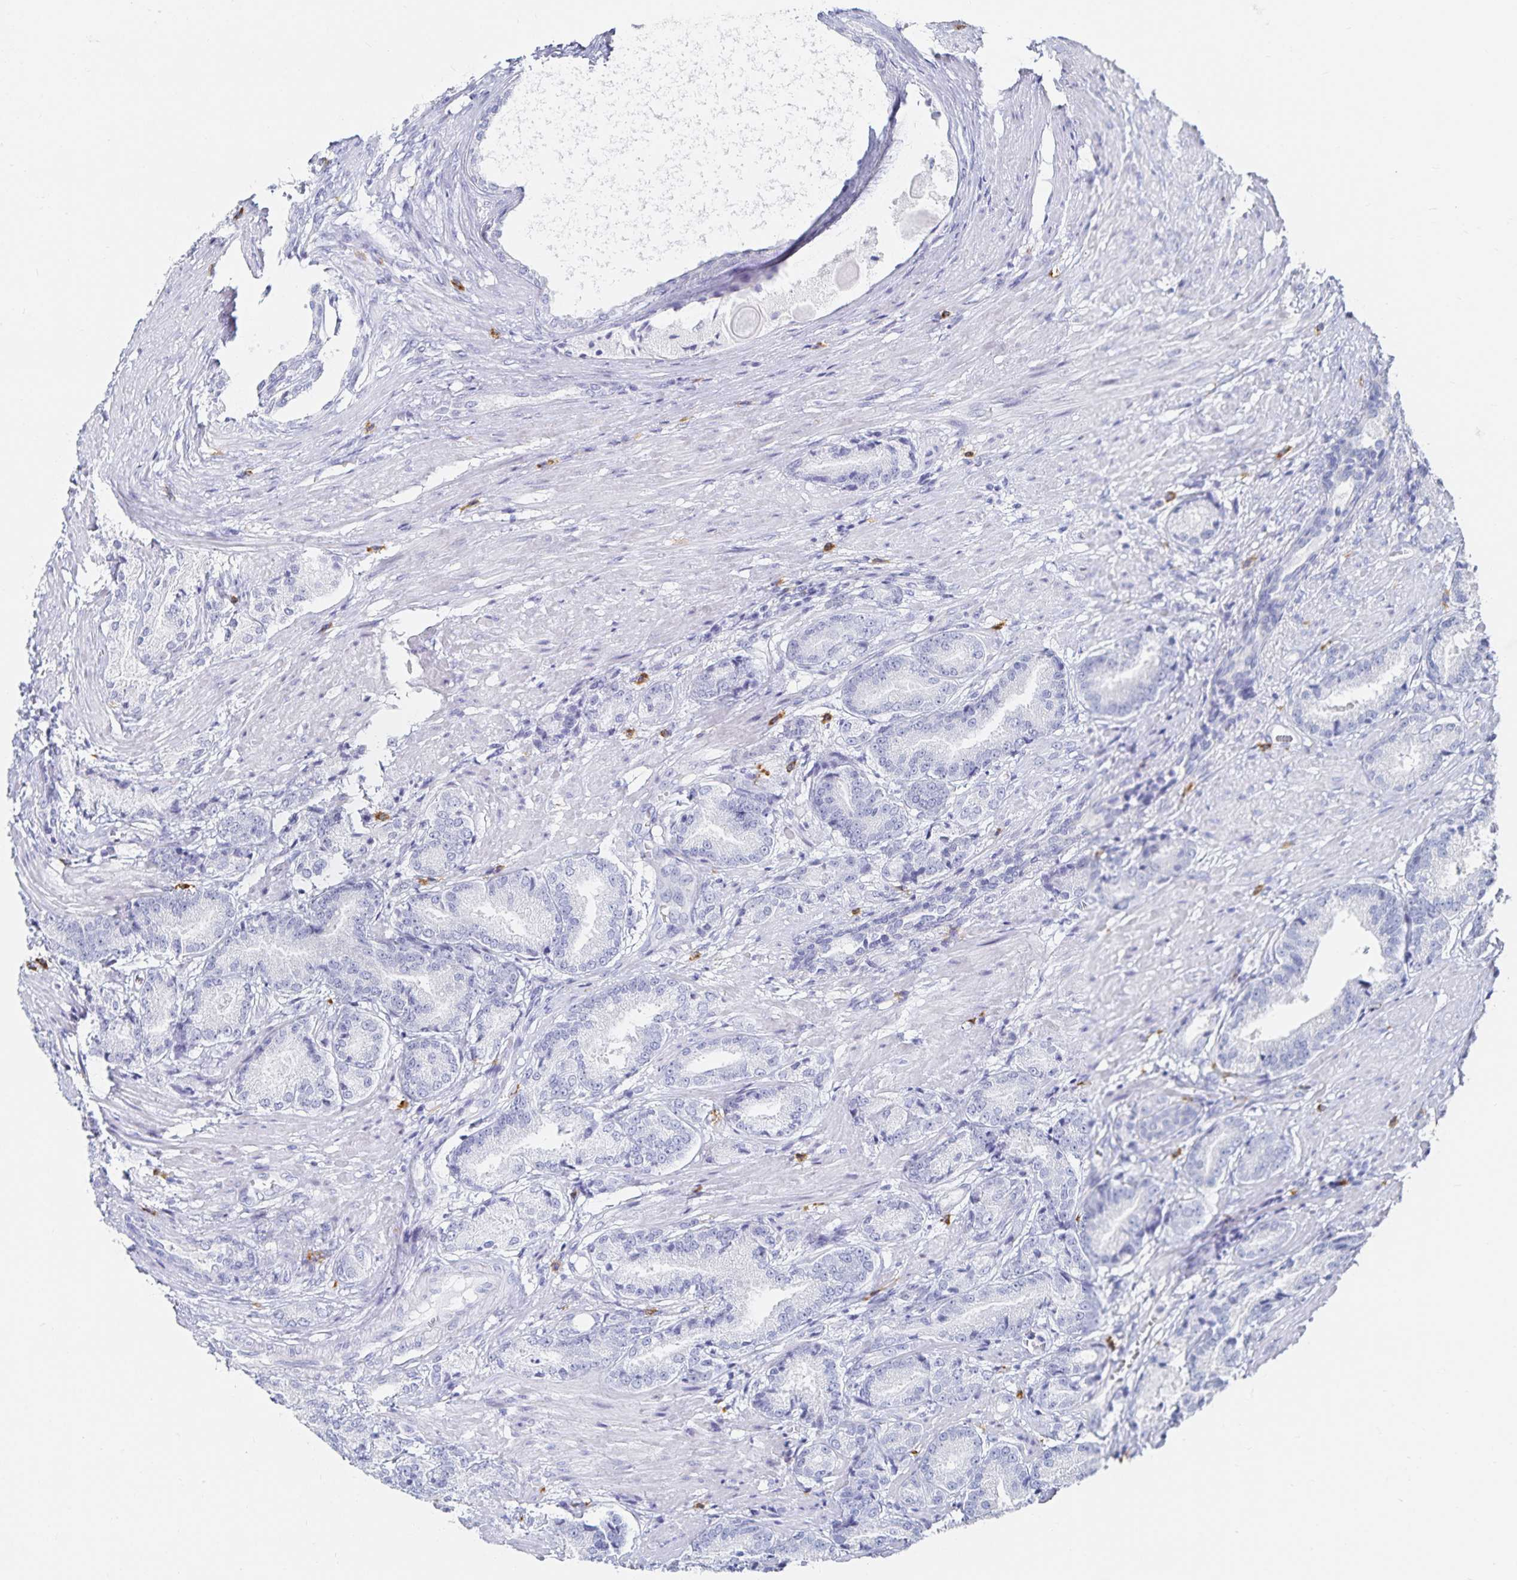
{"staining": {"intensity": "negative", "quantity": "none", "location": "none"}, "tissue": "prostate cancer", "cell_type": "Tumor cells", "image_type": "cancer", "snomed": [{"axis": "morphology", "description": "Adenocarcinoma, High grade"}, {"axis": "topography", "description": "Prostate and seminal vesicle, NOS"}], "caption": "Tumor cells are negative for brown protein staining in prostate cancer (high-grade adenocarcinoma).", "gene": "TNIP1", "patient": {"sex": "male", "age": 61}}